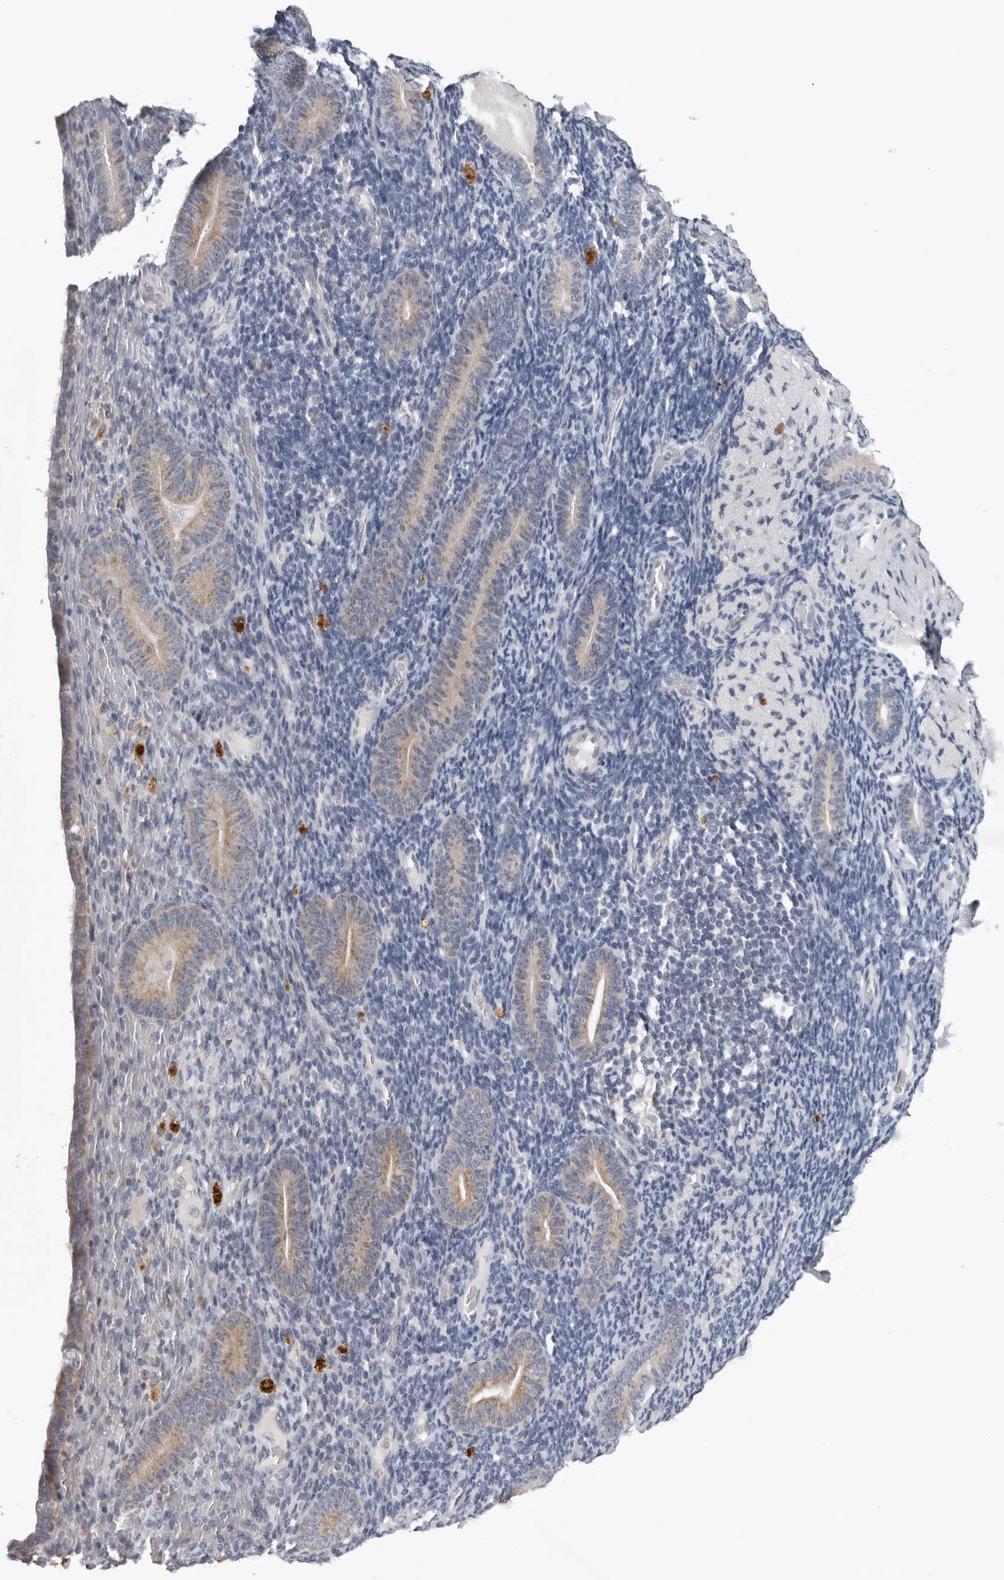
{"staining": {"intensity": "negative", "quantity": "none", "location": "none"}, "tissue": "endometrium", "cell_type": "Cells in endometrial stroma", "image_type": "normal", "snomed": [{"axis": "morphology", "description": "Normal tissue, NOS"}, {"axis": "topography", "description": "Endometrium"}], "caption": "This is a histopathology image of IHC staining of unremarkable endometrium, which shows no expression in cells in endometrial stroma.", "gene": "CPT2", "patient": {"sex": "female", "age": 51}}